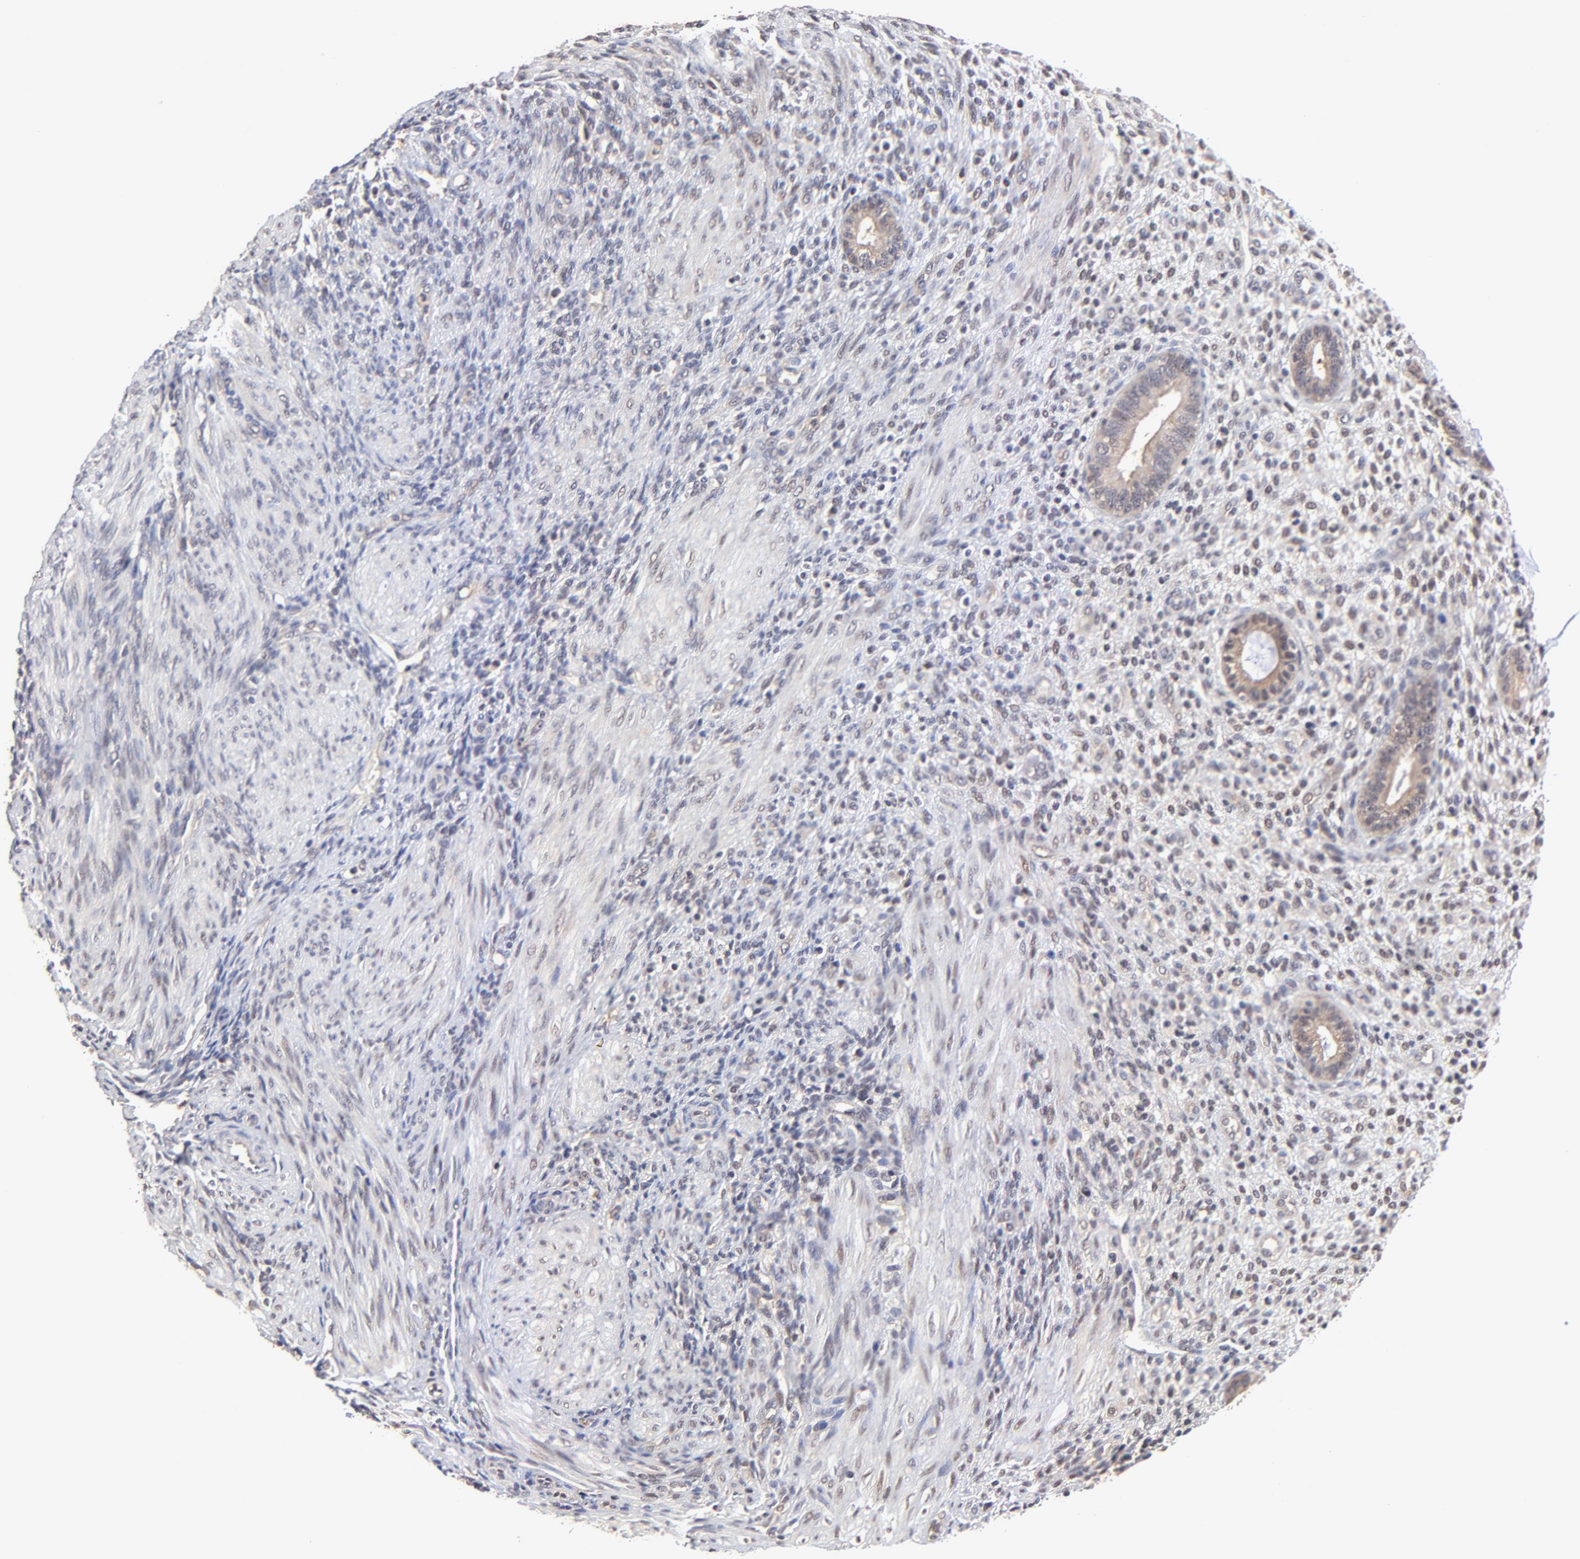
{"staining": {"intensity": "weak", "quantity": "<25%", "location": "nuclear"}, "tissue": "endometrium", "cell_type": "Cells in endometrial stroma", "image_type": "normal", "snomed": [{"axis": "morphology", "description": "Normal tissue, NOS"}, {"axis": "topography", "description": "Endometrium"}], "caption": "Histopathology image shows no protein staining in cells in endometrial stroma of unremarkable endometrium. (DAB (3,3'-diaminobenzidine) IHC, high magnification).", "gene": "PSMC4", "patient": {"sex": "female", "age": 72}}